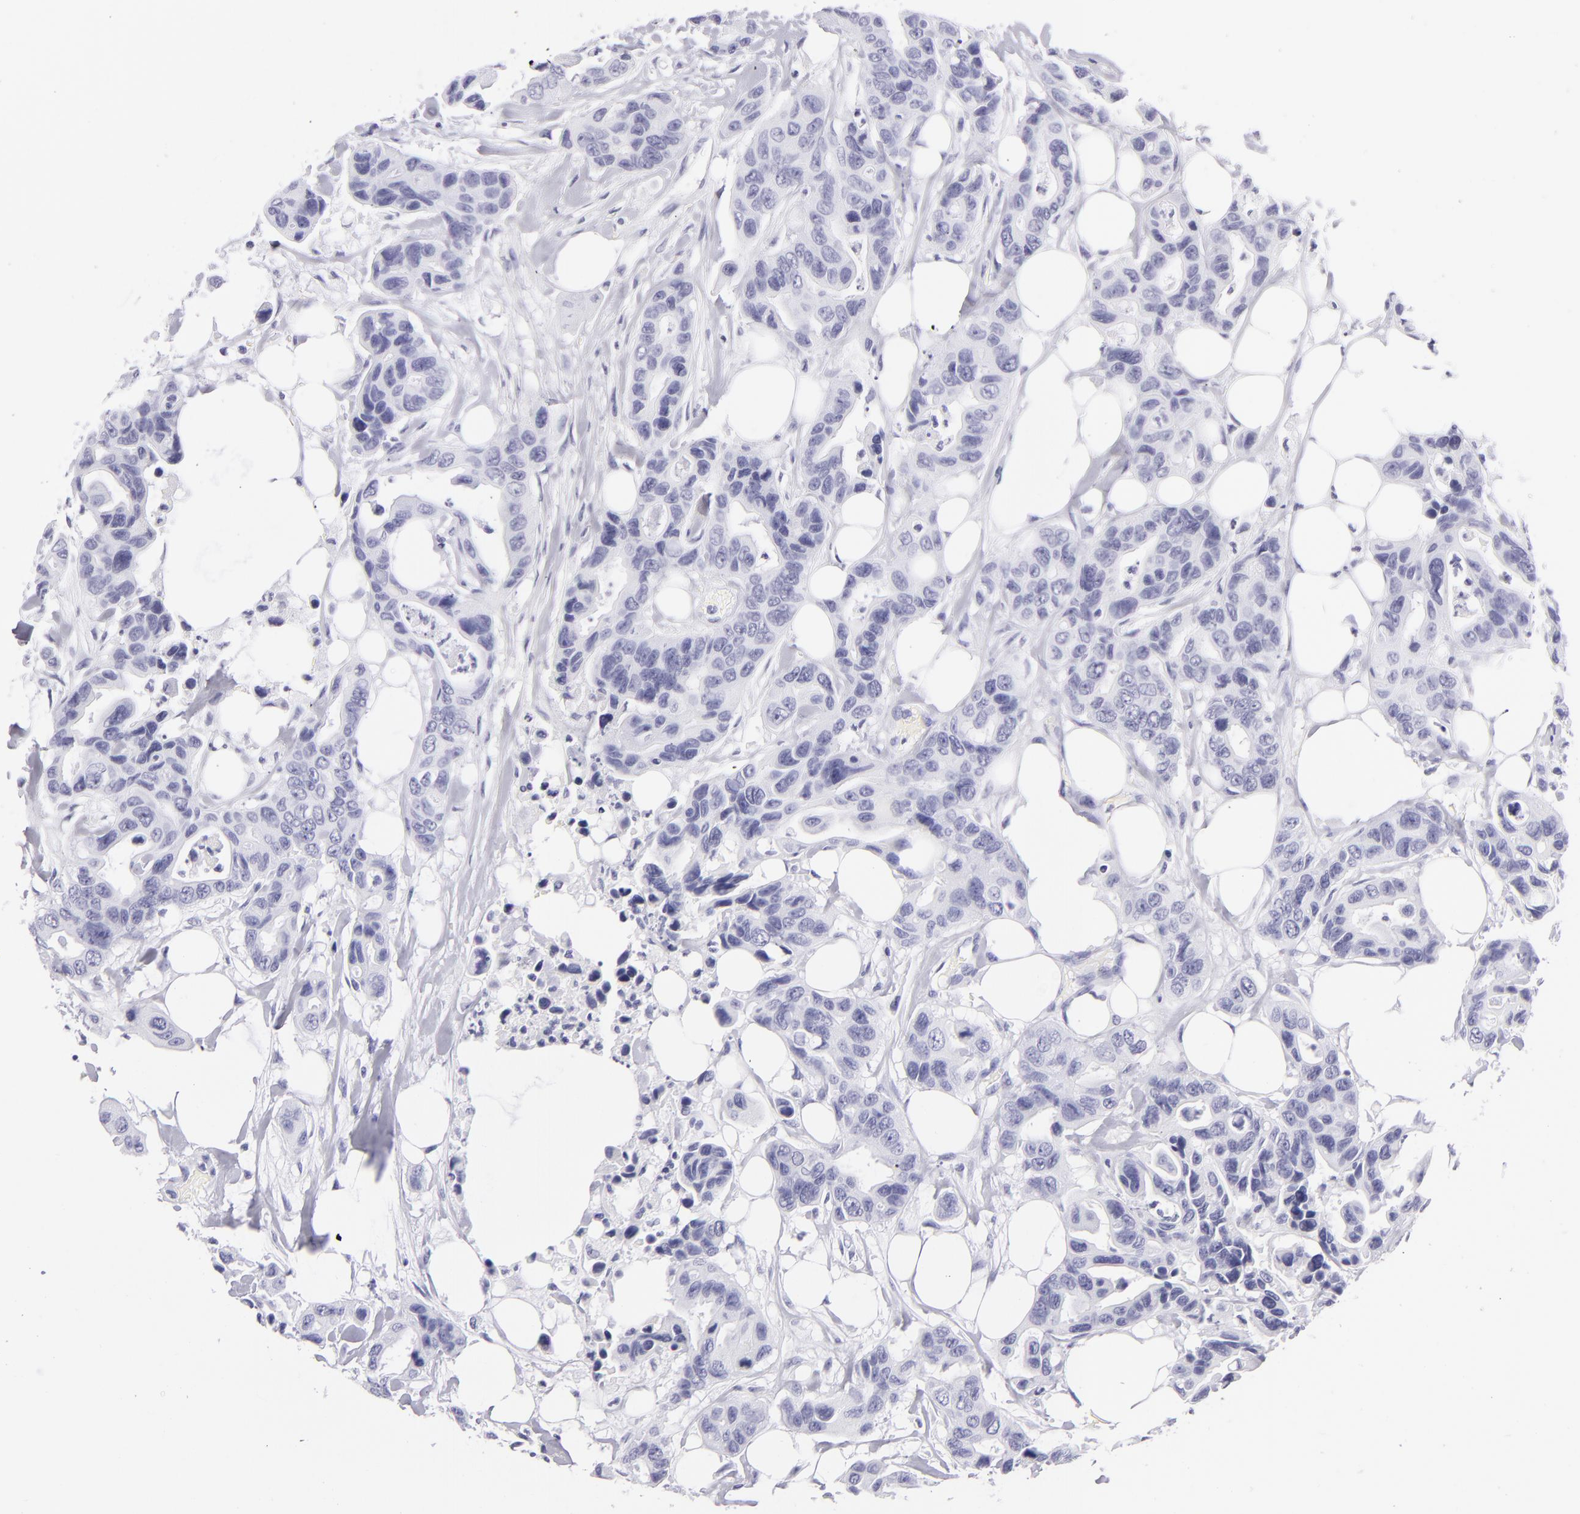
{"staining": {"intensity": "negative", "quantity": "none", "location": "none"}, "tissue": "colorectal cancer", "cell_type": "Tumor cells", "image_type": "cancer", "snomed": [{"axis": "morphology", "description": "Adenocarcinoma, NOS"}, {"axis": "topography", "description": "Colon"}], "caption": "Immunohistochemistry (IHC) of colorectal cancer demonstrates no positivity in tumor cells.", "gene": "PVALB", "patient": {"sex": "female", "age": 70}}